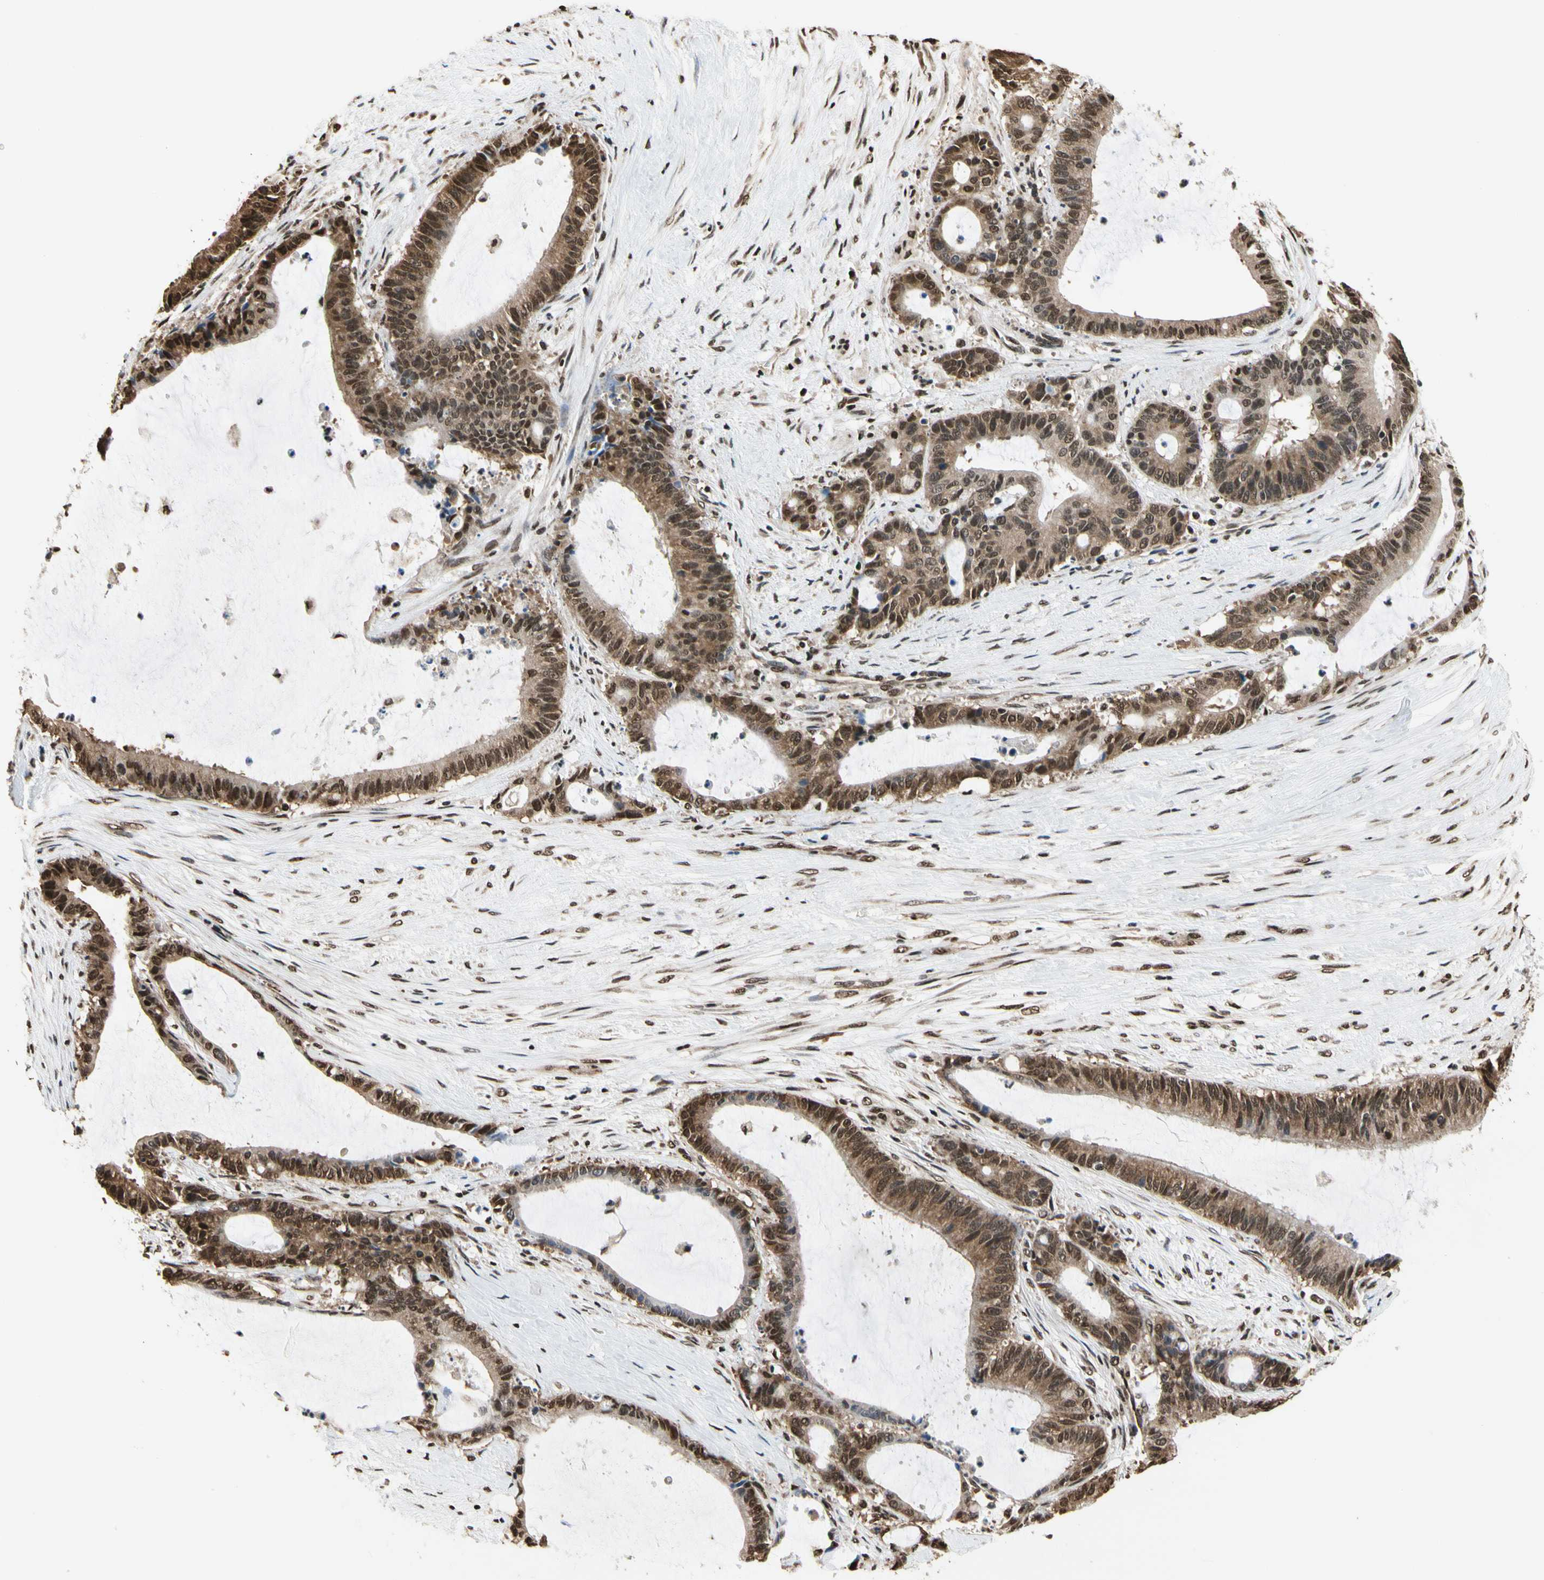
{"staining": {"intensity": "strong", "quantity": ">75%", "location": "cytoplasmic/membranous,nuclear"}, "tissue": "liver cancer", "cell_type": "Tumor cells", "image_type": "cancer", "snomed": [{"axis": "morphology", "description": "Cholangiocarcinoma"}, {"axis": "topography", "description": "Liver"}], "caption": "The photomicrograph shows staining of cholangiocarcinoma (liver), revealing strong cytoplasmic/membranous and nuclear protein expression (brown color) within tumor cells. Nuclei are stained in blue.", "gene": "HNRNPK", "patient": {"sex": "female", "age": 73}}